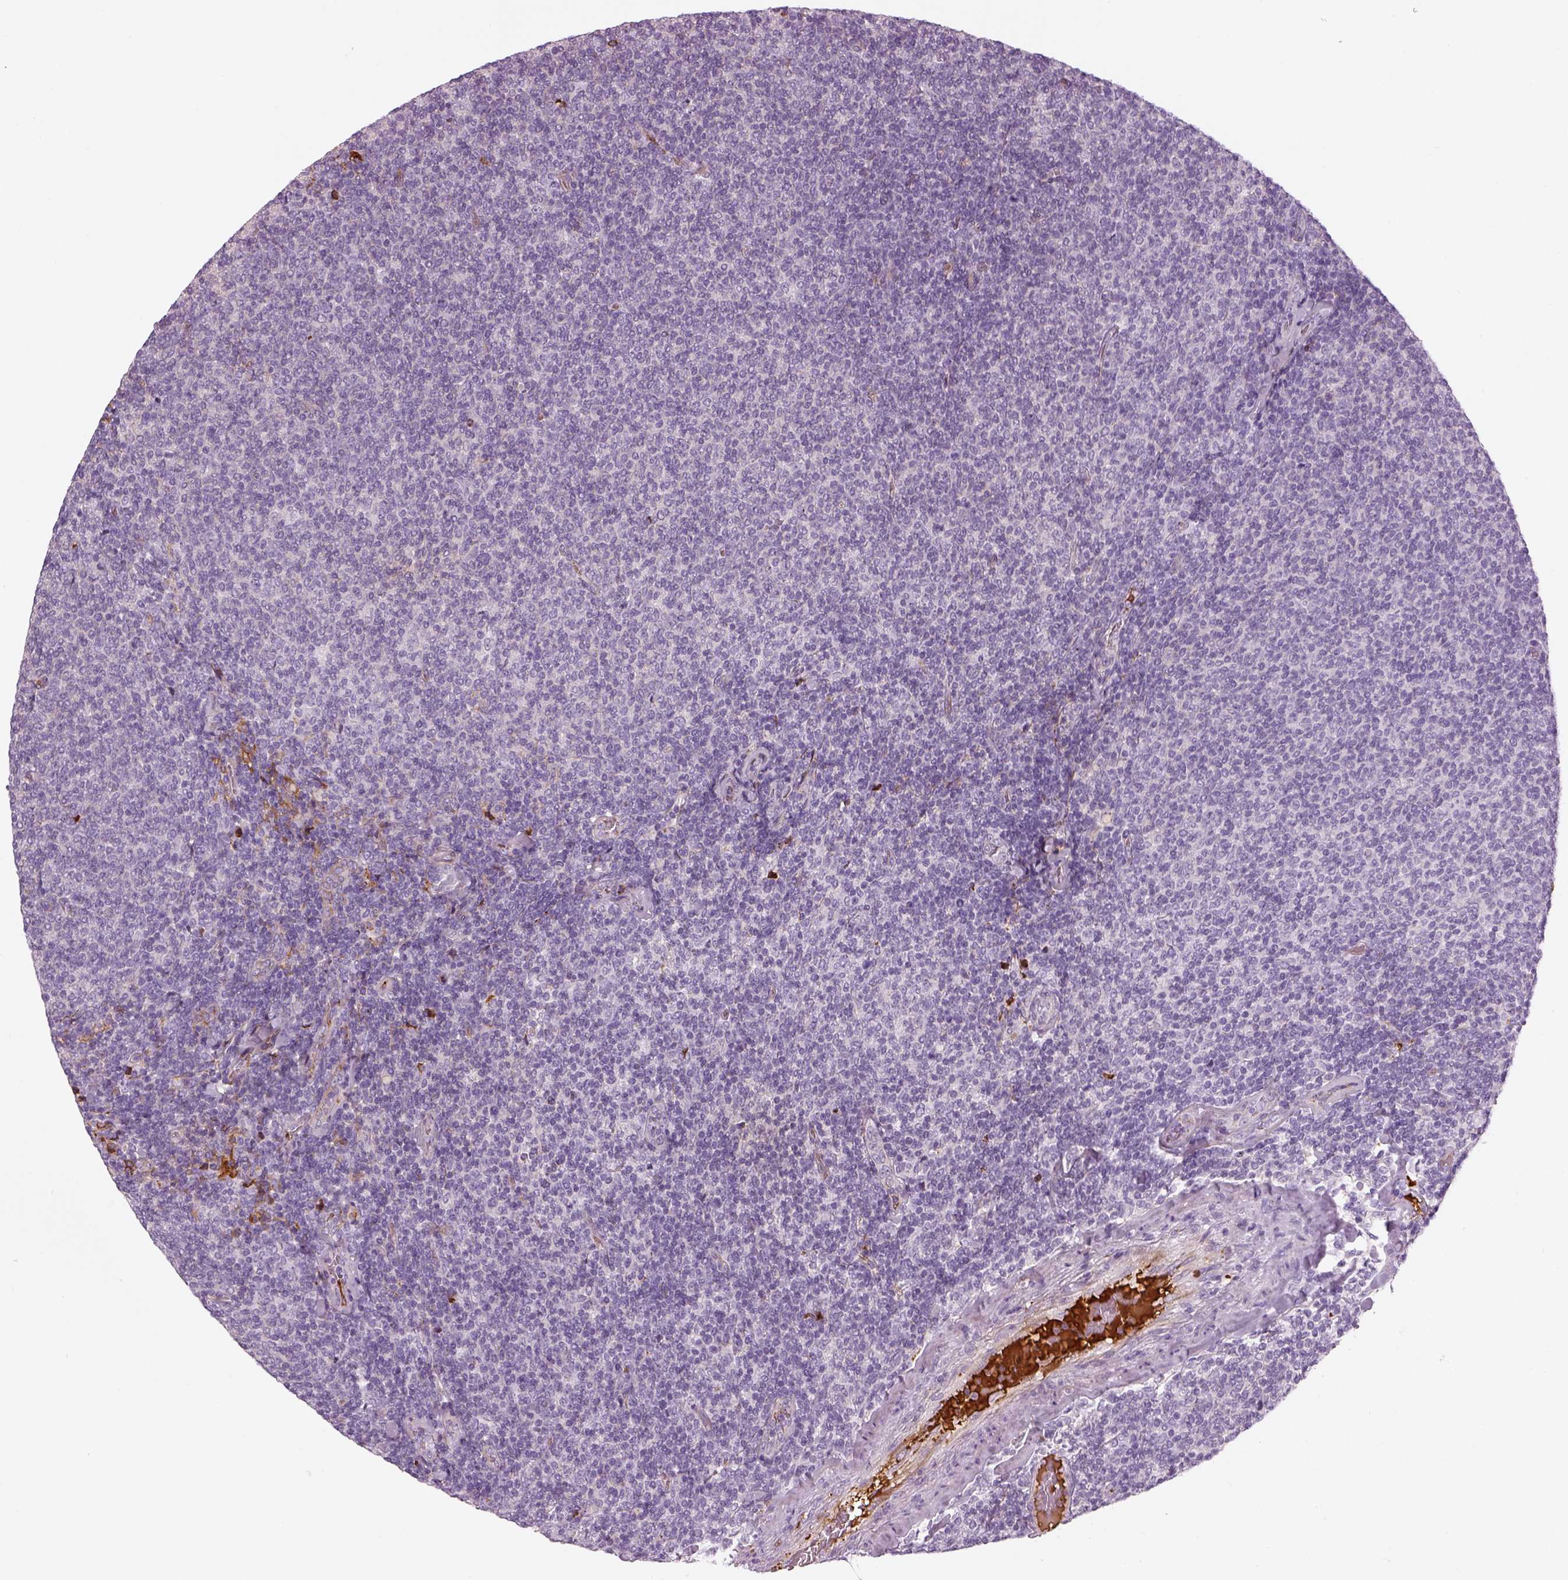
{"staining": {"intensity": "negative", "quantity": "none", "location": "none"}, "tissue": "lymphoma", "cell_type": "Tumor cells", "image_type": "cancer", "snomed": [{"axis": "morphology", "description": "Malignant lymphoma, non-Hodgkin's type, Low grade"}, {"axis": "topography", "description": "Lymph node"}], "caption": "Low-grade malignant lymphoma, non-Hodgkin's type stained for a protein using immunohistochemistry demonstrates no expression tumor cells.", "gene": "PABPC1L2B", "patient": {"sex": "male", "age": 52}}